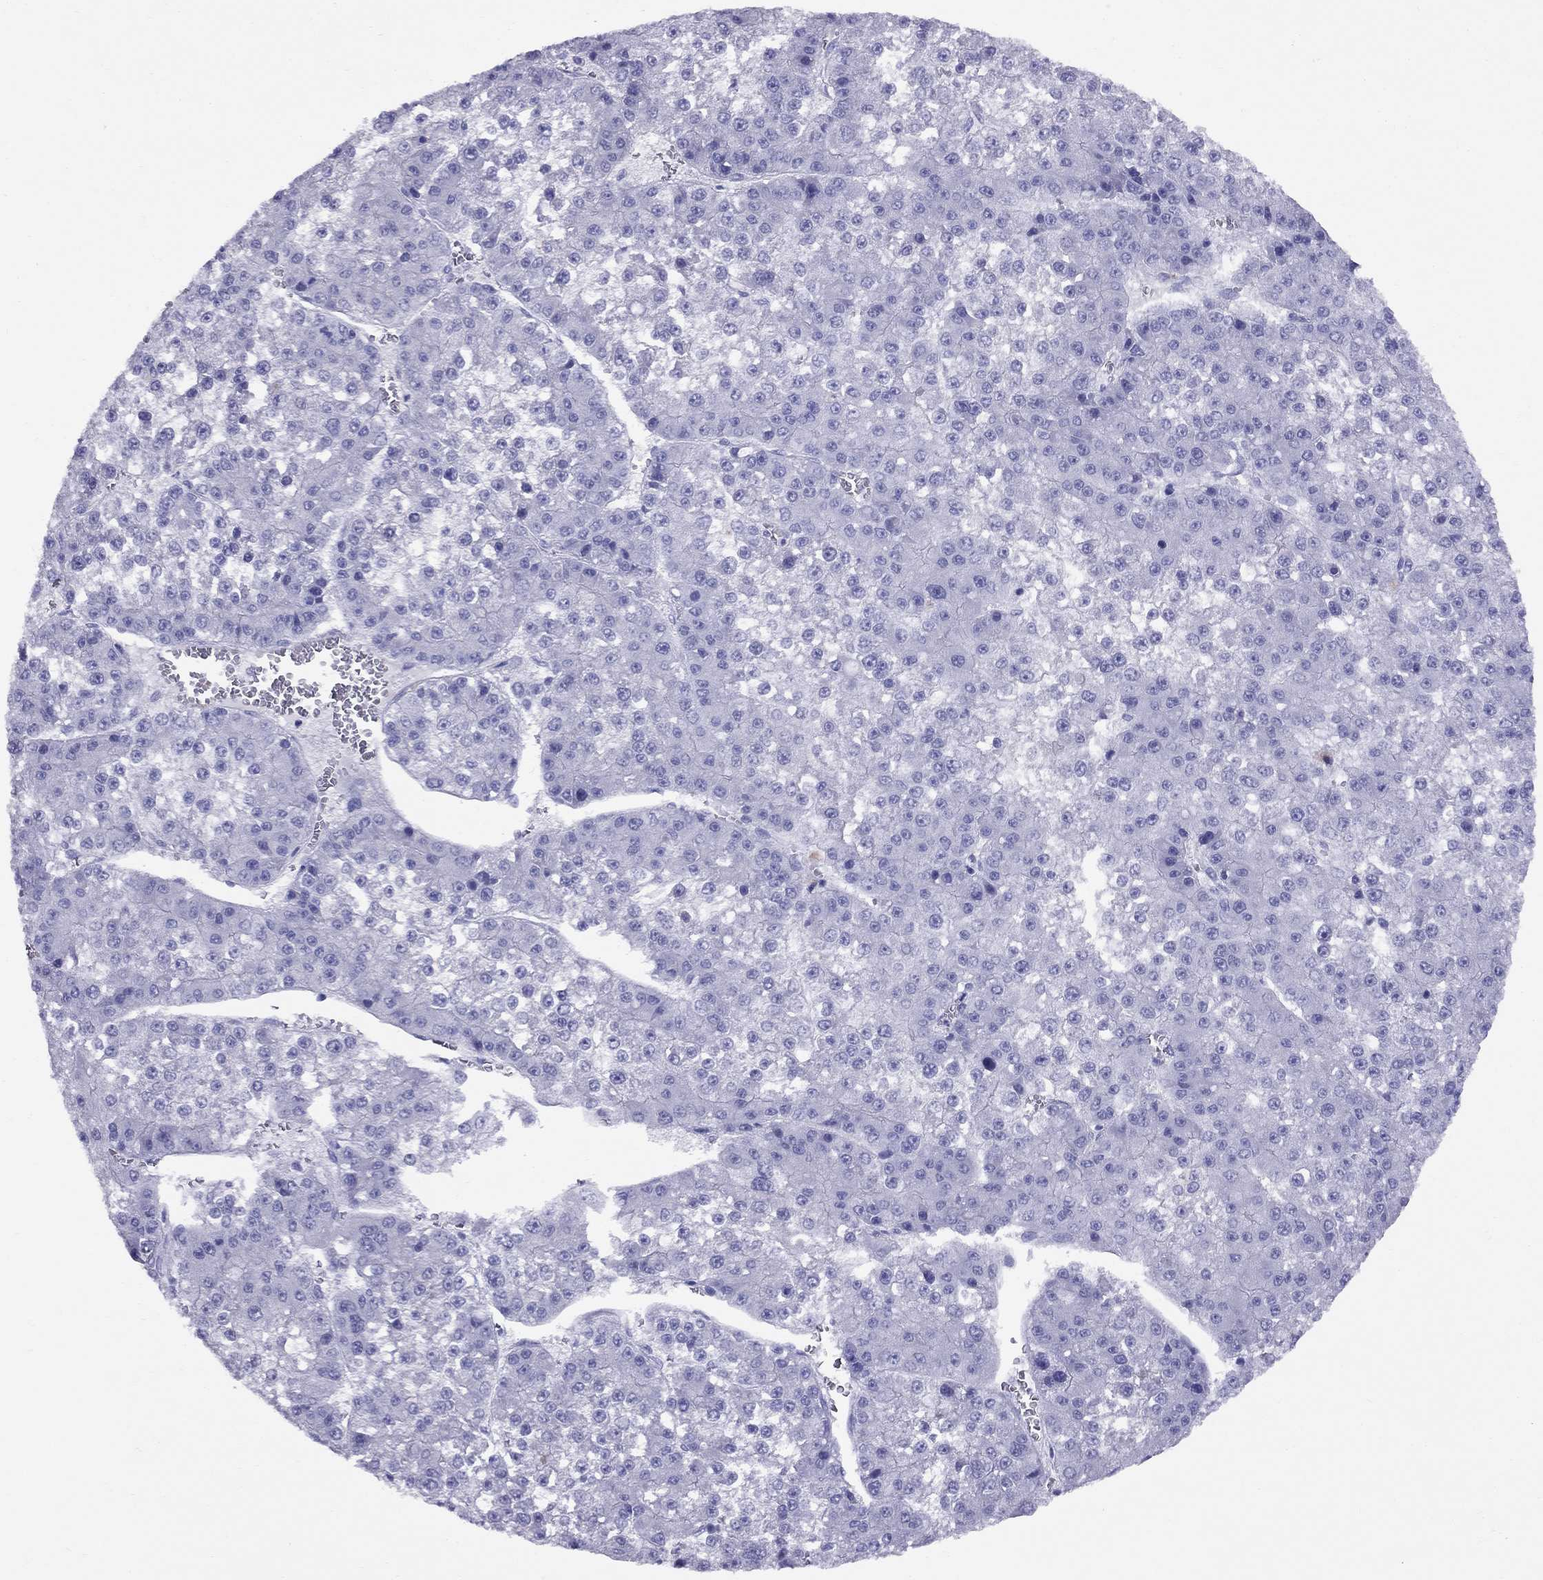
{"staining": {"intensity": "negative", "quantity": "none", "location": "none"}, "tissue": "liver cancer", "cell_type": "Tumor cells", "image_type": "cancer", "snomed": [{"axis": "morphology", "description": "Carcinoma, Hepatocellular, NOS"}, {"axis": "topography", "description": "Liver"}], "caption": "Human liver hepatocellular carcinoma stained for a protein using immunohistochemistry (IHC) shows no expression in tumor cells.", "gene": "AVPR1B", "patient": {"sex": "female", "age": 73}}